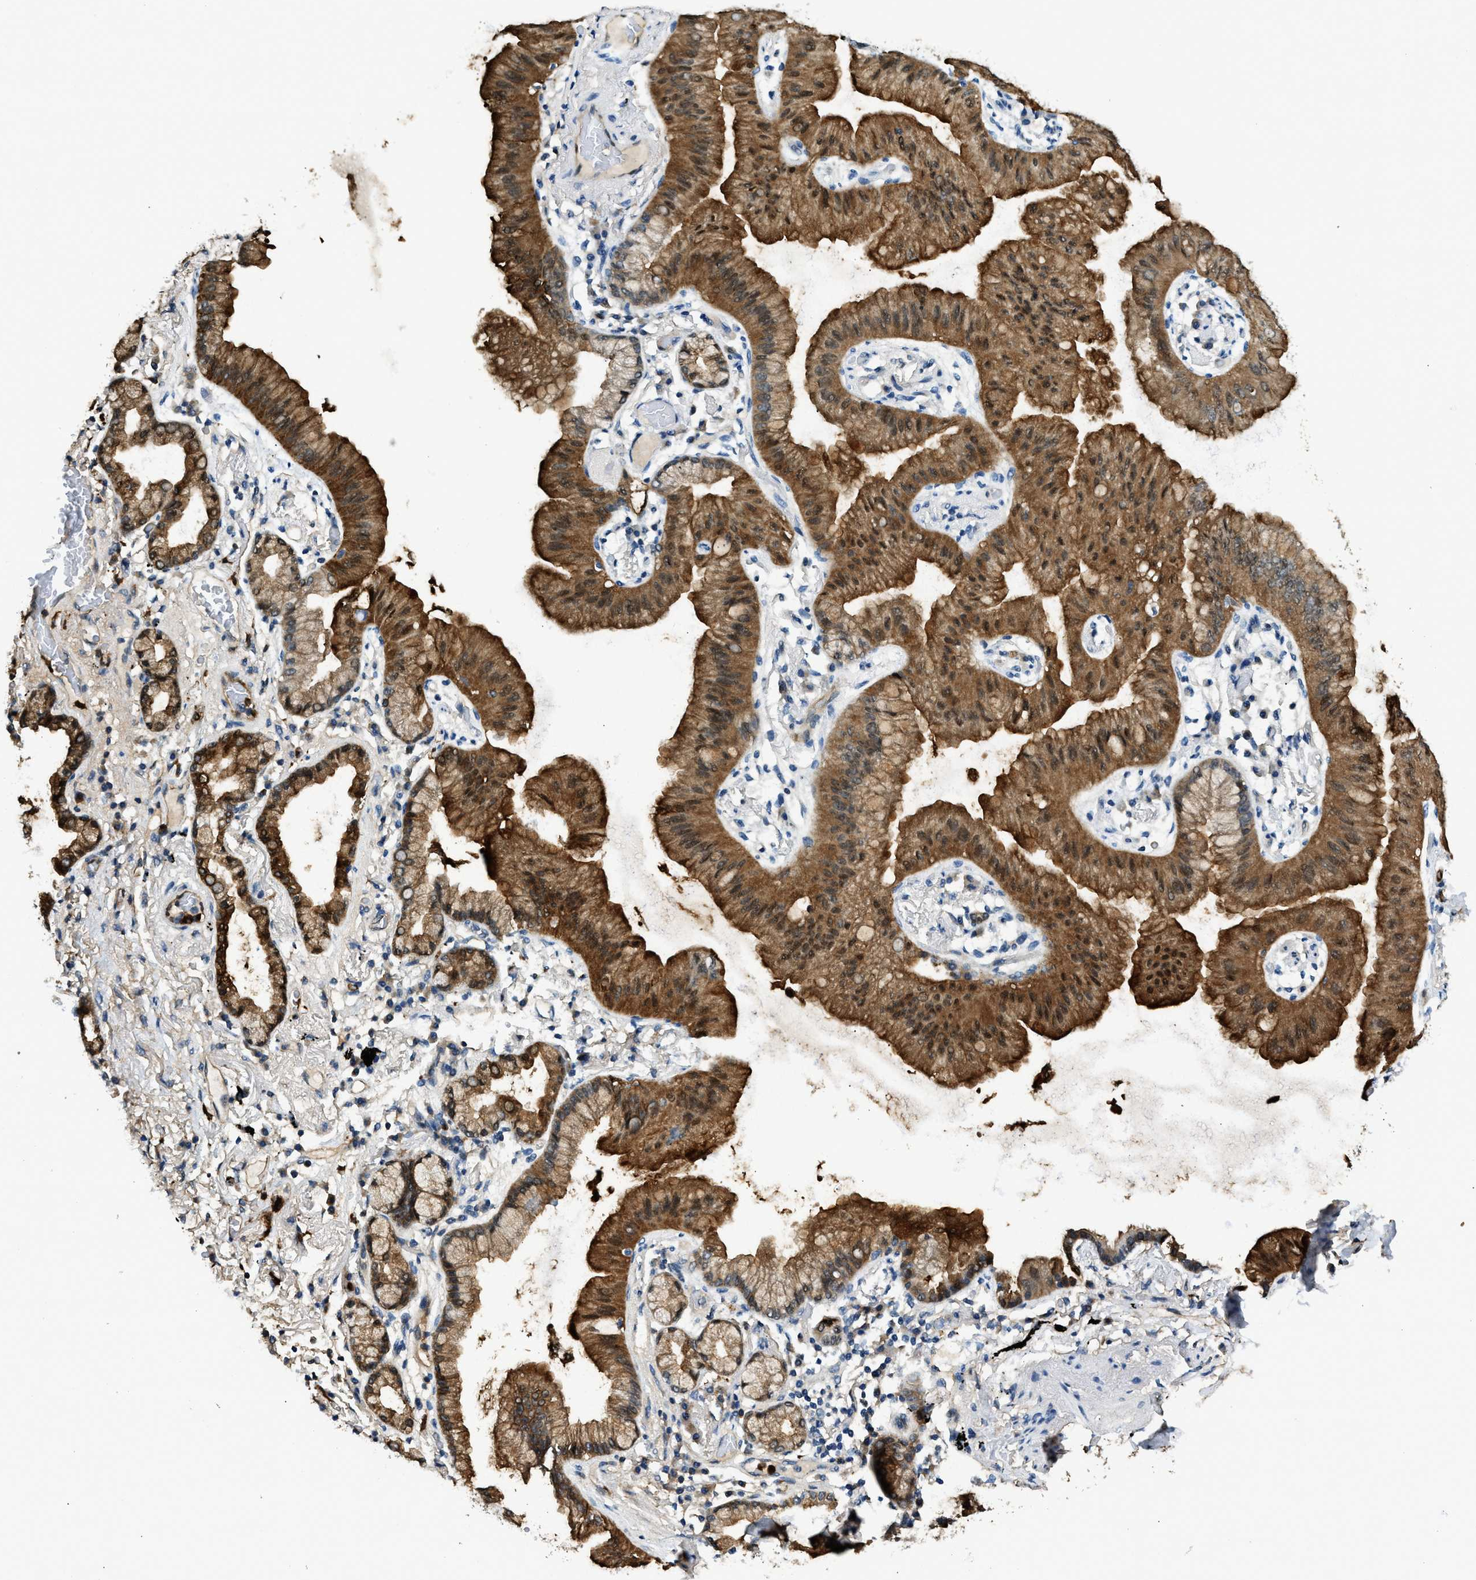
{"staining": {"intensity": "moderate", "quantity": ">75%", "location": "cytoplasmic/membranous,nuclear"}, "tissue": "lung cancer", "cell_type": "Tumor cells", "image_type": "cancer", "snomed": [{"axis": "morphology", "description": "Normal tissue, NOS"}, {"axis": "morphology", "description": "Adenocarcinoma, NOS"}, {"axis": "topography", "description": "Bronchus"}, {"axis": "topography", "description": "Lung"}], "caption": "Lung cancer (adenocarcinoma) stained with a brown dye demonstrates moderate cytoplasmic/membranous and nuclear positive expression in about >75% of tumor cells.", "gene": "ANXA3", "patient": {"sex": "female", "age": 70}}